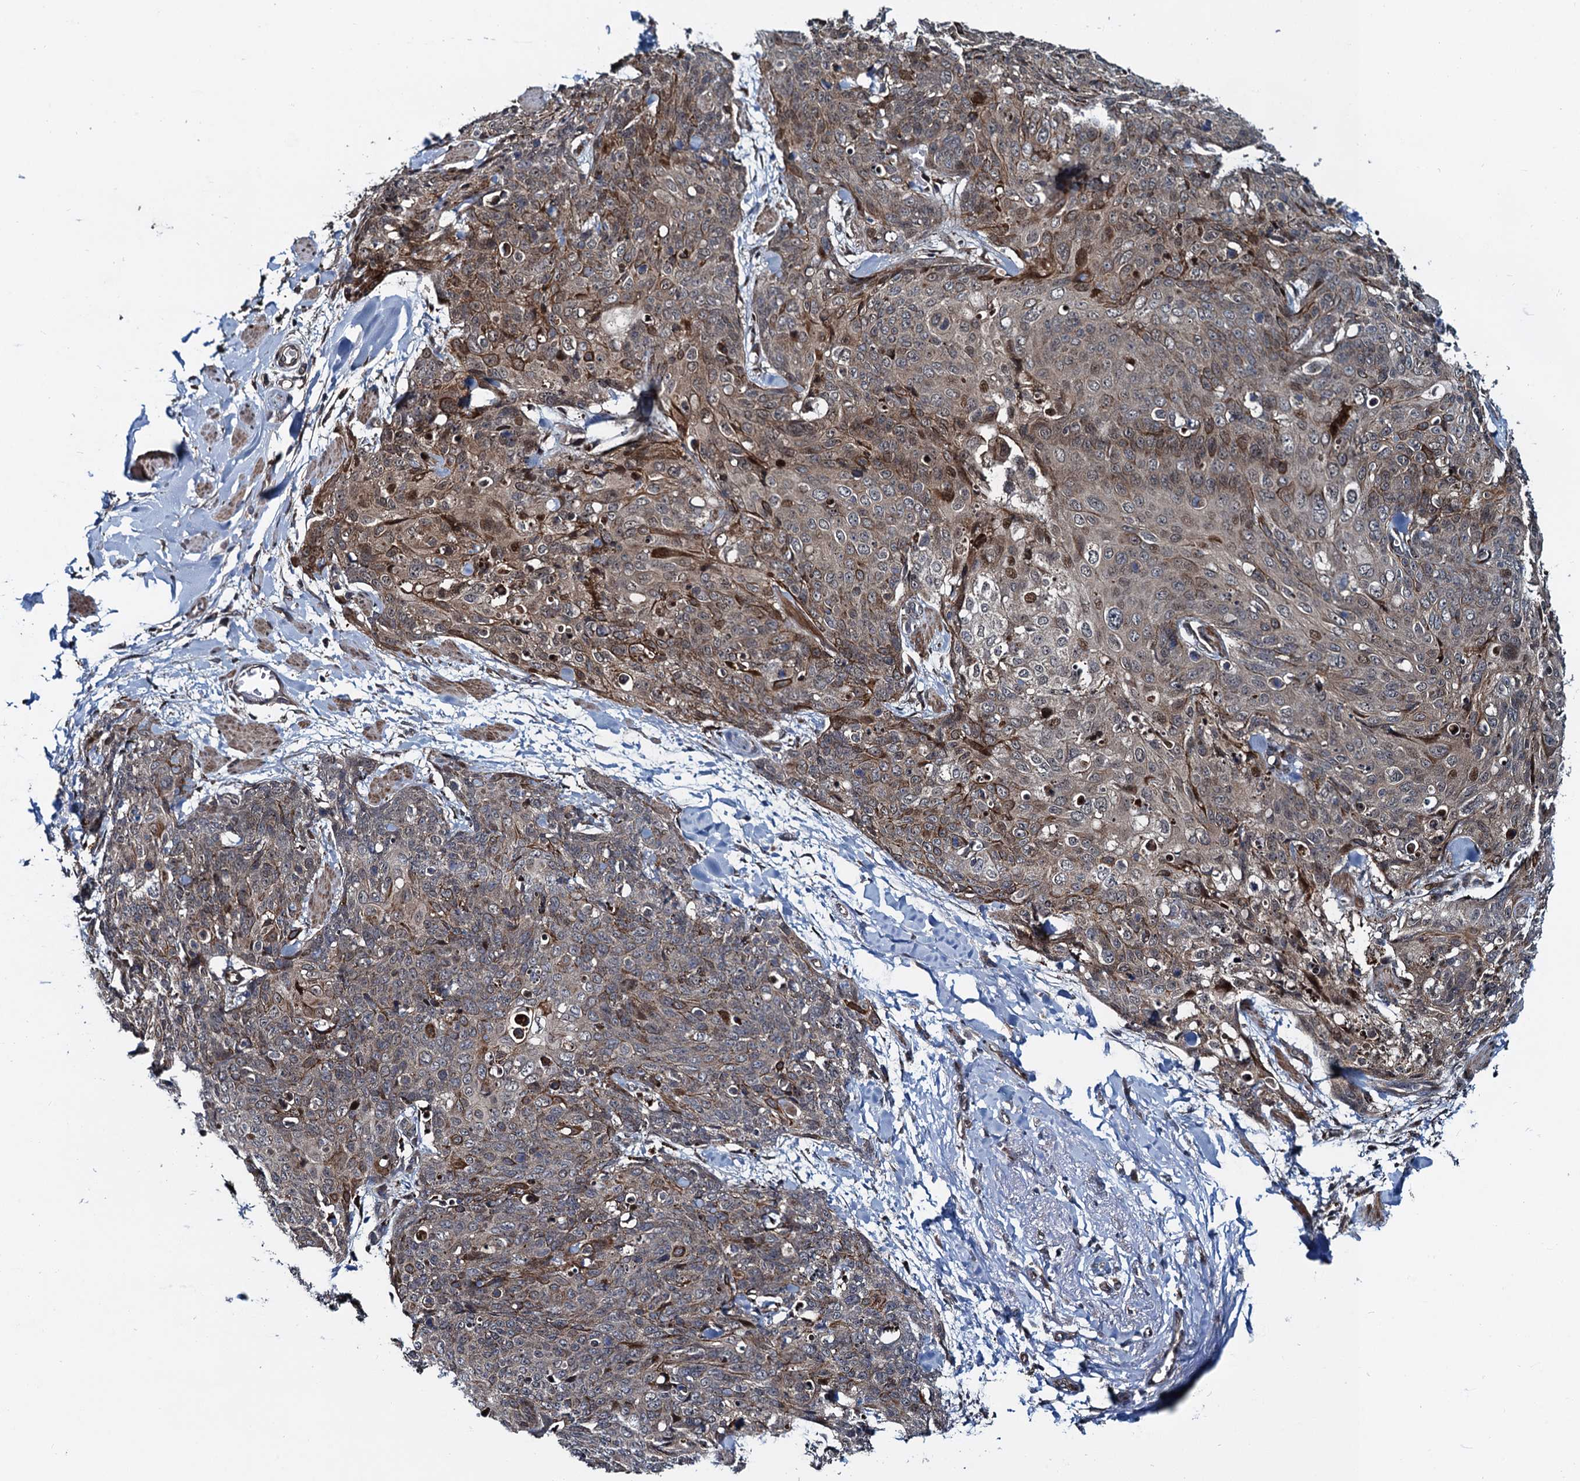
{"staining": {"intensity": "moderate", "quantity": "<25%", "location": "cytoplasmic/membranous"}, "tissue": "skin cancer", "cell_type": "Tumor cells", "image_type": "cancer", "snomed": [{"axis": "morphology", "description": "Squamous cell carcinoma, NOS"}, {"axis": "topography", "description": "Skin"}, {"axis": "topography", "description": "Vulva"}], "caption": "DAB (3,3'-diaminobenzidine) immunohistochemical staining of skin cancer exhibits moderate cytoplasmic/membranous protein expression in about <25% of tumor cells. (DAB (3,3'-diaminobenzidine) = brown stain, brightfield microscopy at high magnification).", "gene": "ATOSA", "patient": {"sex": "female", "age": 85}}